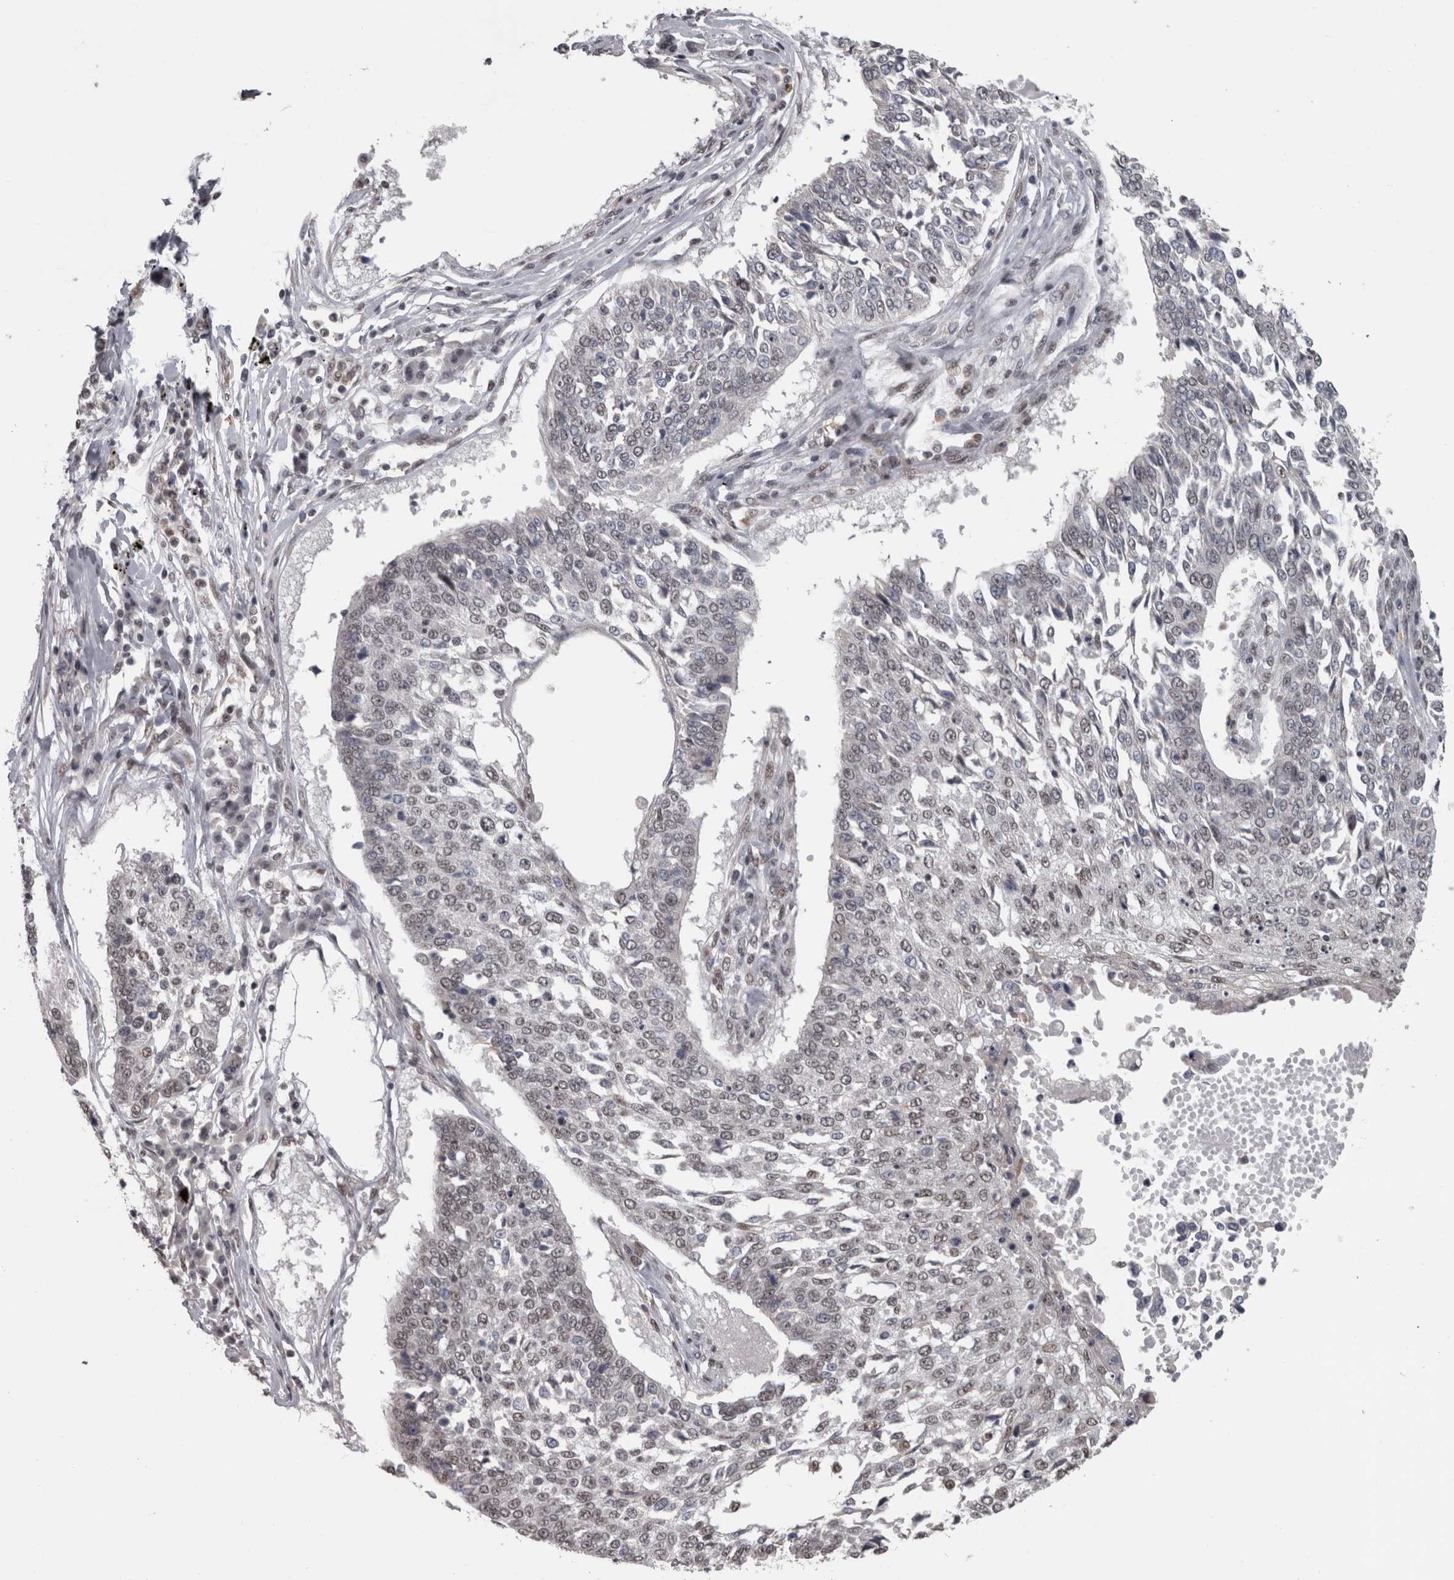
{"staining": {"intensity": "weak", "quantity": "25%-75%", "location": "nuclear"}, "tissue": "lung cancer", "cell_type": "Tumor cells", "image_type": "cancer", "snomed": [{"axis": "morphology", "description": "Normal tissue, NOS"}, {"axis": "morphology", "description": "Squamous cell carcinoma, NOS"}, {"axis": "topography", "description": "Cartilage tissue"}, {"axis": "topography", "description": "Bronchus"}, {"axis": "topography", "description": "Lung"}, {"axis": "topography", "description": "Peripheral nerve tissue"}], "caption": "Immunohistochemistry histopathology image of neoplastic tissue: lung squamous cell carcinoma stained using IHC shows low levels of weak protein expression localized specifically in the nuclear of tumor cells, appearing as a nuclear brown color.", "gene": "MICU3", "patient": {"sex": "female", "age": 49}}